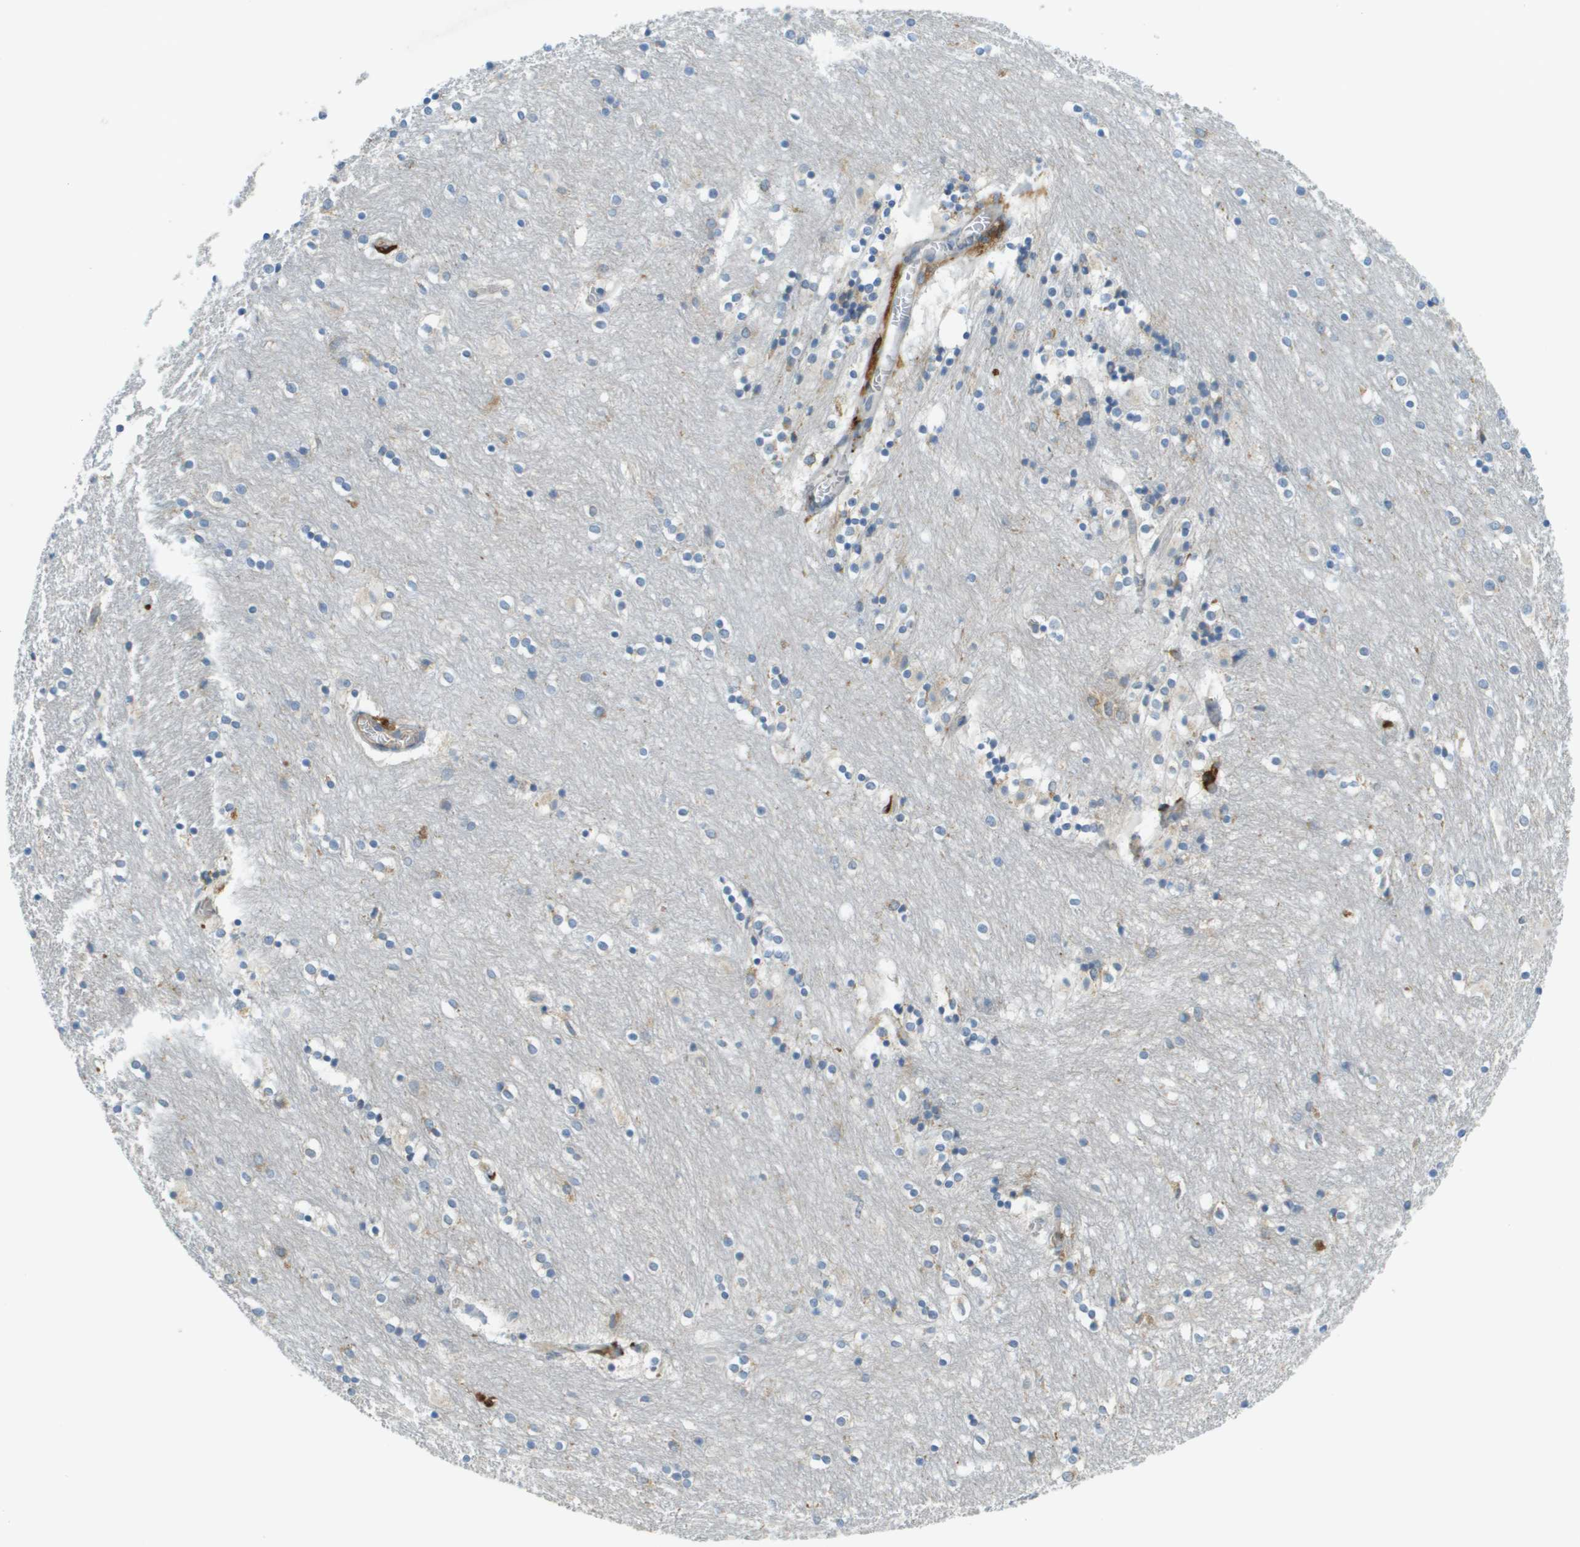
{"staining": {"intensity": "moderate", "quantity": "<25%", "location": "cytoplasmic/membranous"}, "tissue": "caudate", "cell_type": "Glial cells", "image_type": "normal", "snomed": [{"axis": "morphology", "description": "Normal tissue, NOS"}, {"axis": "topography", "description": "Lateral ventricle wall"}], "caption": "An image of caudate stained for a protein demonstrates moderate cytoplasmic/membranous brown staining in glial cells.", "gene": "PLBD2", "patient": {"sex": "female", "age": 54}}